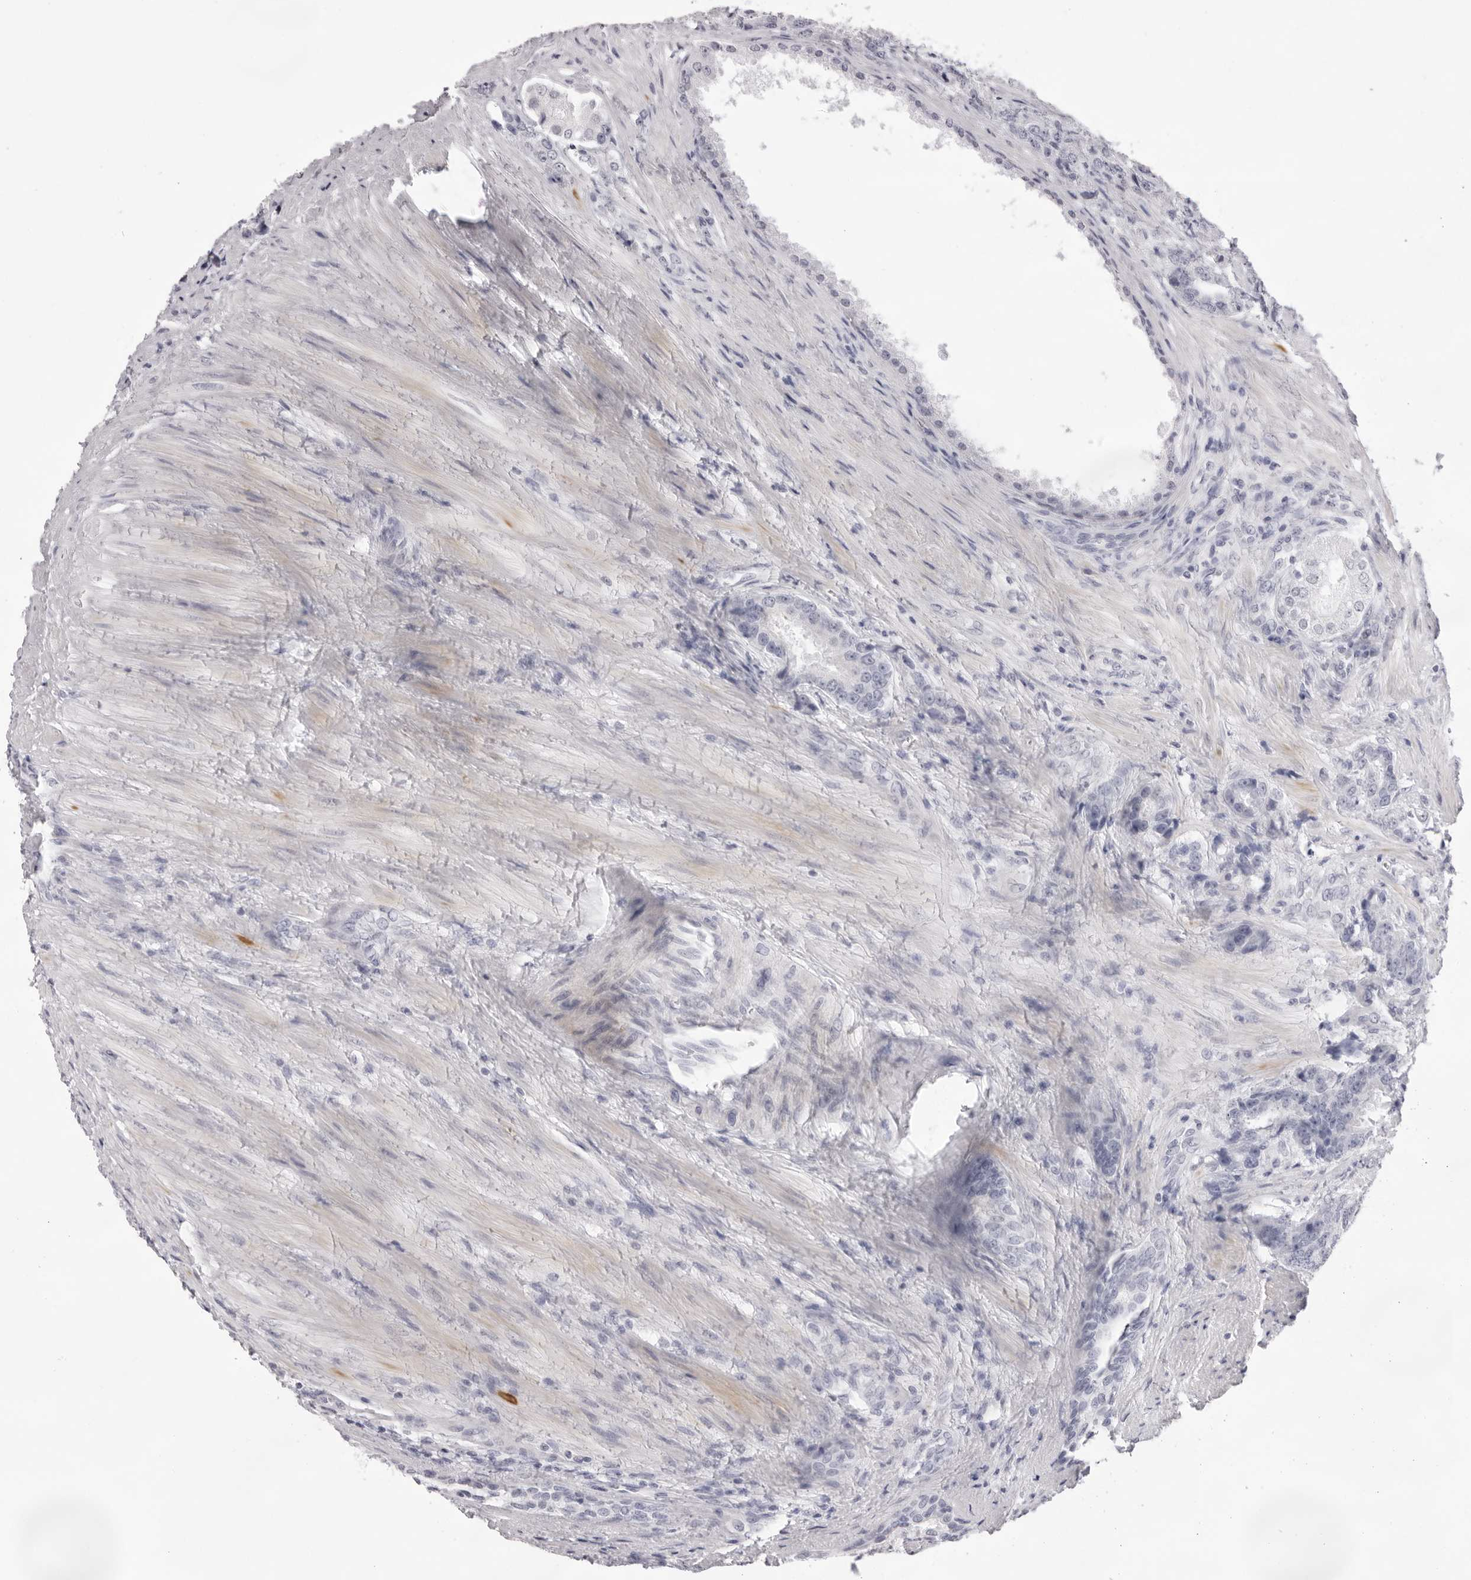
{"staining": {"intensity": "negative", "quantity": "none", "location": "none"}, "tissue": "prostate cancer", "cell_type": "Tumor cells", "image_type": "cancer", "snomed": [{"axis": "morphology", "description": "Adenocarcinoma, High grade"}, {"axis": "topography", "description": "Prostate"}], "caption": "A photomicrograph of adenocarcinoma (high-grade) (prostate) stained for a protein reveals no brown staining in tumor cells. (DAB immunohistochemistry visualized using brightfield microscopy, high magnification).", "gene": "SPTA1", "patient": {"sex": "male", "age": 60}}